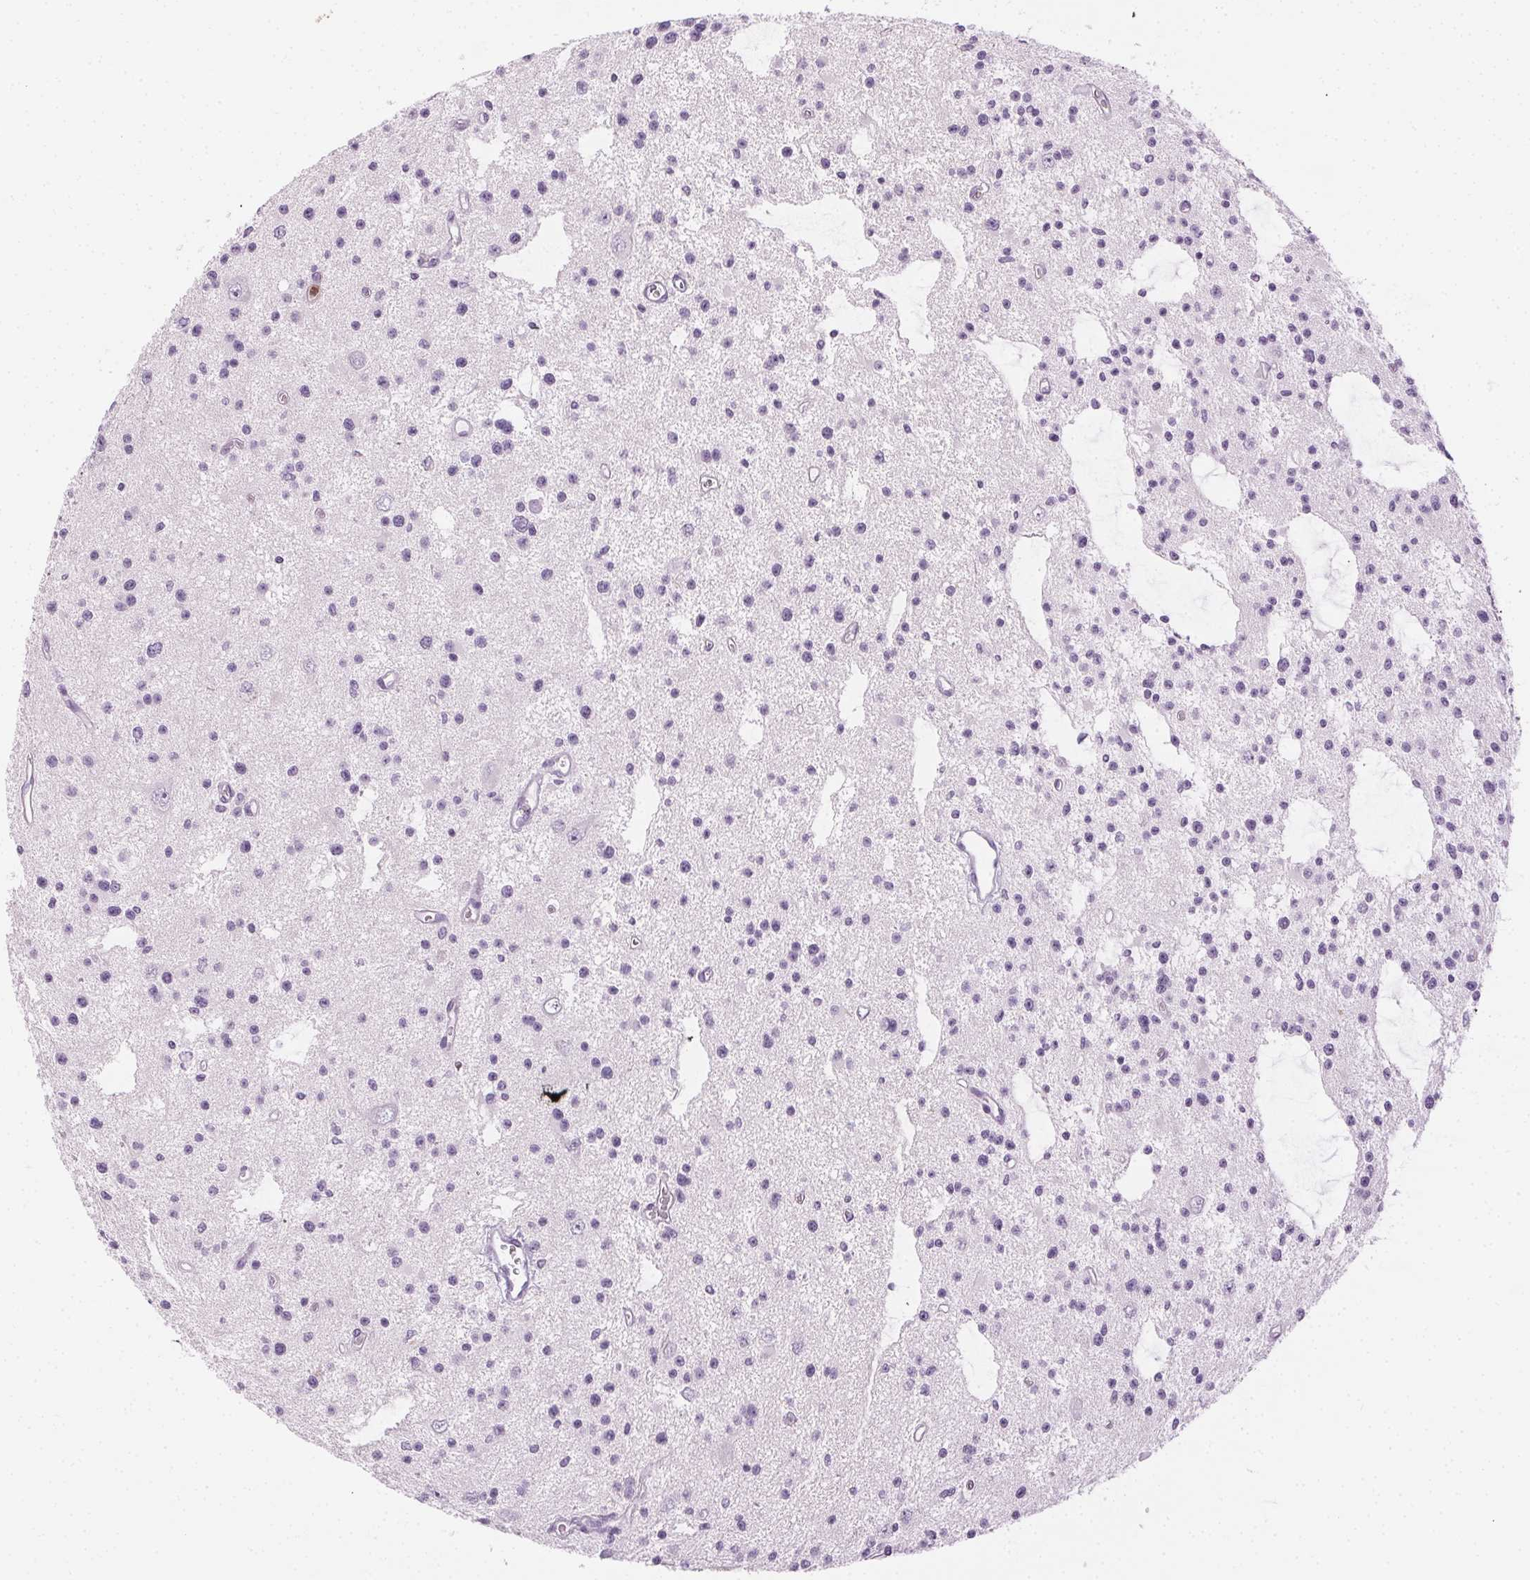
{"staining": {"intensity": "negative", "quantity": "none", "location": "none"}, "tissue": "glioma", "cell_type": "Tumor cells", "image_type": "cancer", "snomed": [{"axis": "morphology", "description": "Glioma, malignant, Low grade"}, {"axis": "topography", "description": "Brain"}], "caption": "This is an IHC image of glioma. There is no staining in tumor cells.", "gene": "MPO", "patient": {"sex": "male", "age": 43}}